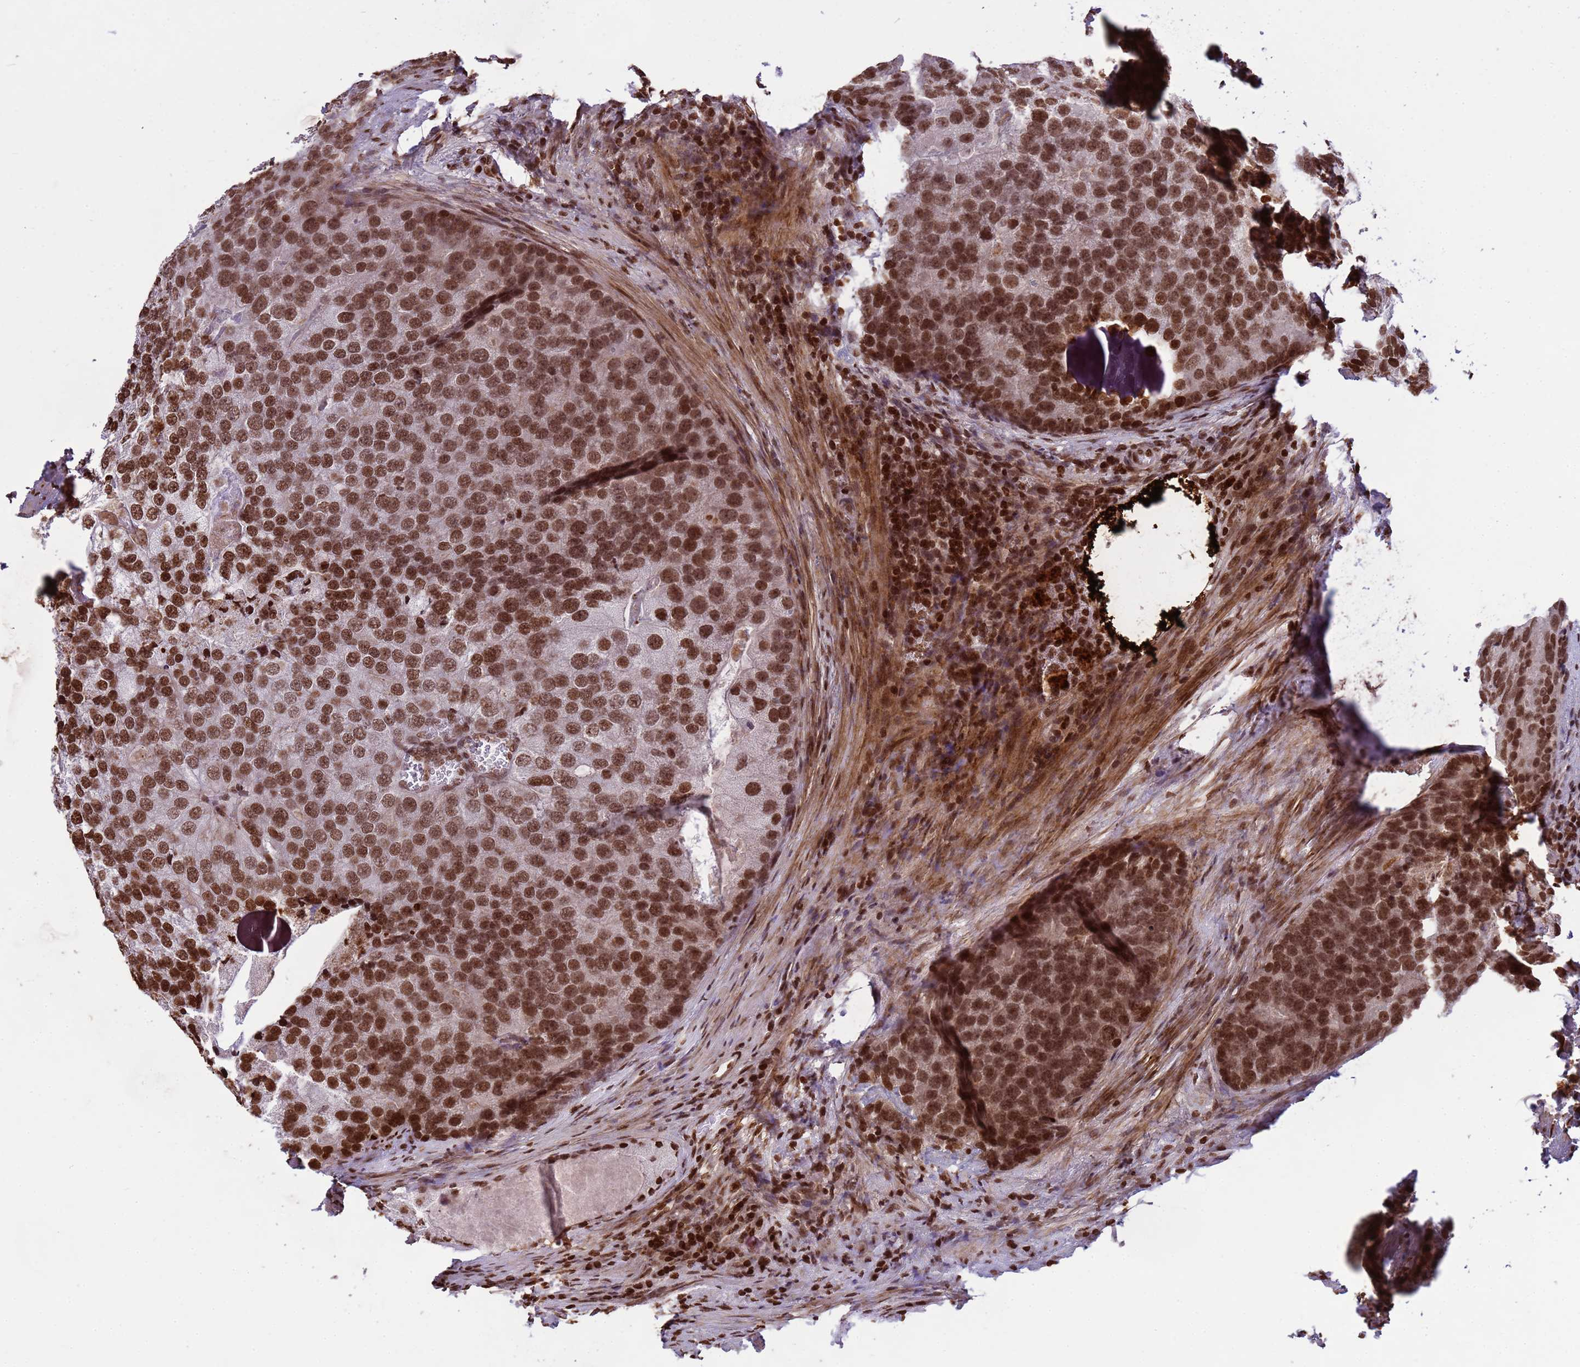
{"staining": {"intensity": "strong", "quantity": ">75%", "location": "nuclear"}, "tissue": "prostate cancer", "cell_type": "Tumor cells", "image_type": "cancer", "snomed": [{"axis": "morphology", "description": "Adenocarcinoma, High grade"}, {"axis": "topography", "description": "Prostate"}], "caption": "A high-resolution photomicrograph shows immunohistochemistry (IHC) staining of prostate cancer, which displays strong nuclear staining in about >75% of tumor cells.", "gene": "H3-3B", "patient": {"sex": "male", "age": 62}}